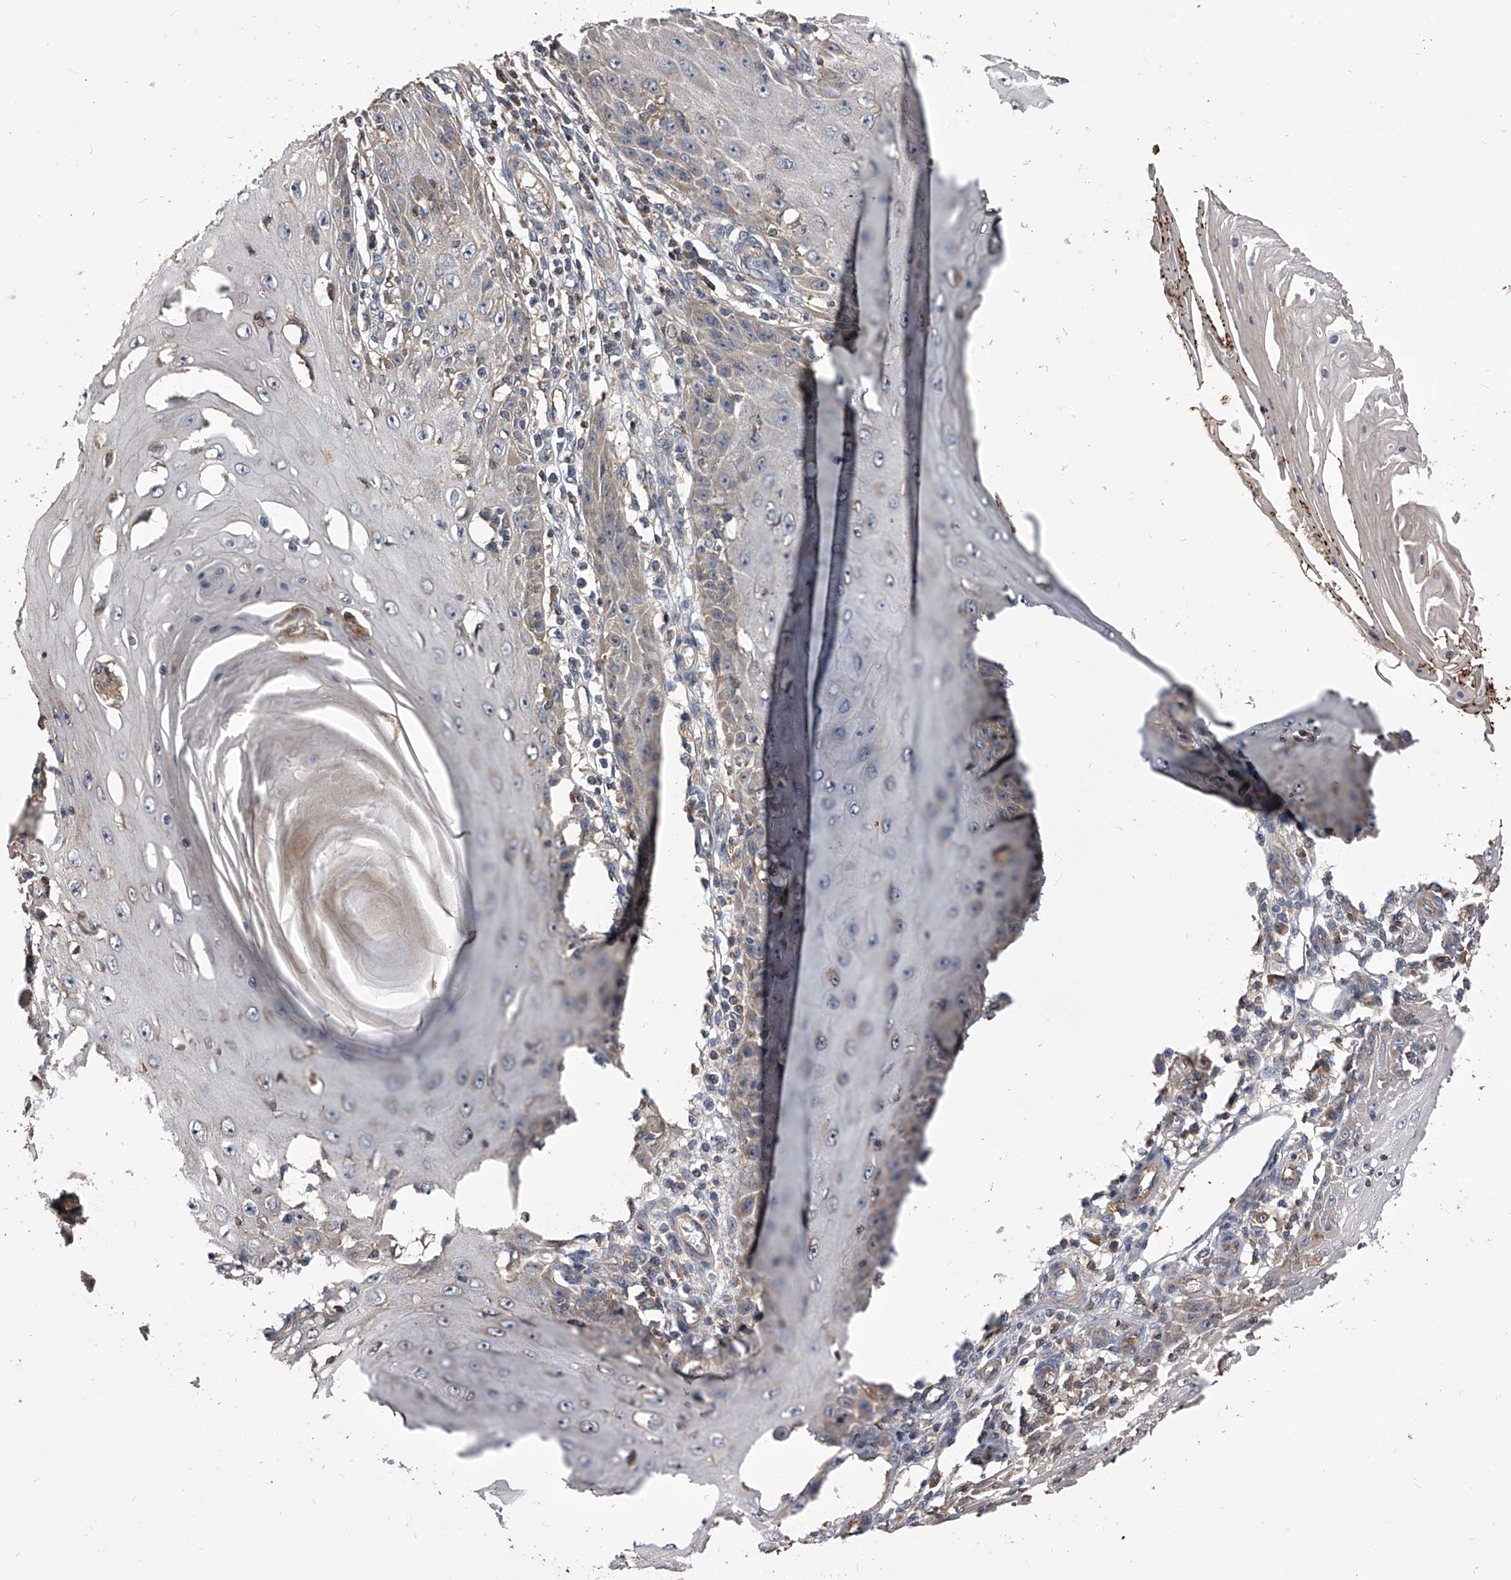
{"staining": {"intensity": "weak", "quantity": "25%-75%", "location": "cytoplasmic/membranous"}, "tissue": "skin cancer", "cell_type": "Tumor cells", "image_type": "cancer", "snomed": [{"axis": "morphology", "description": "Squamous cell carcinoma, NOS"}, {"axis": "topography", "description": "Skin"}], "caption": "Squamous cell carcinoma (skin) tissue shows weak cytoplasmic/membranous expression in about 25%-75% of tumor cells", "gene": "CUL7", "patient": {"sex": "female", "age": 73}}